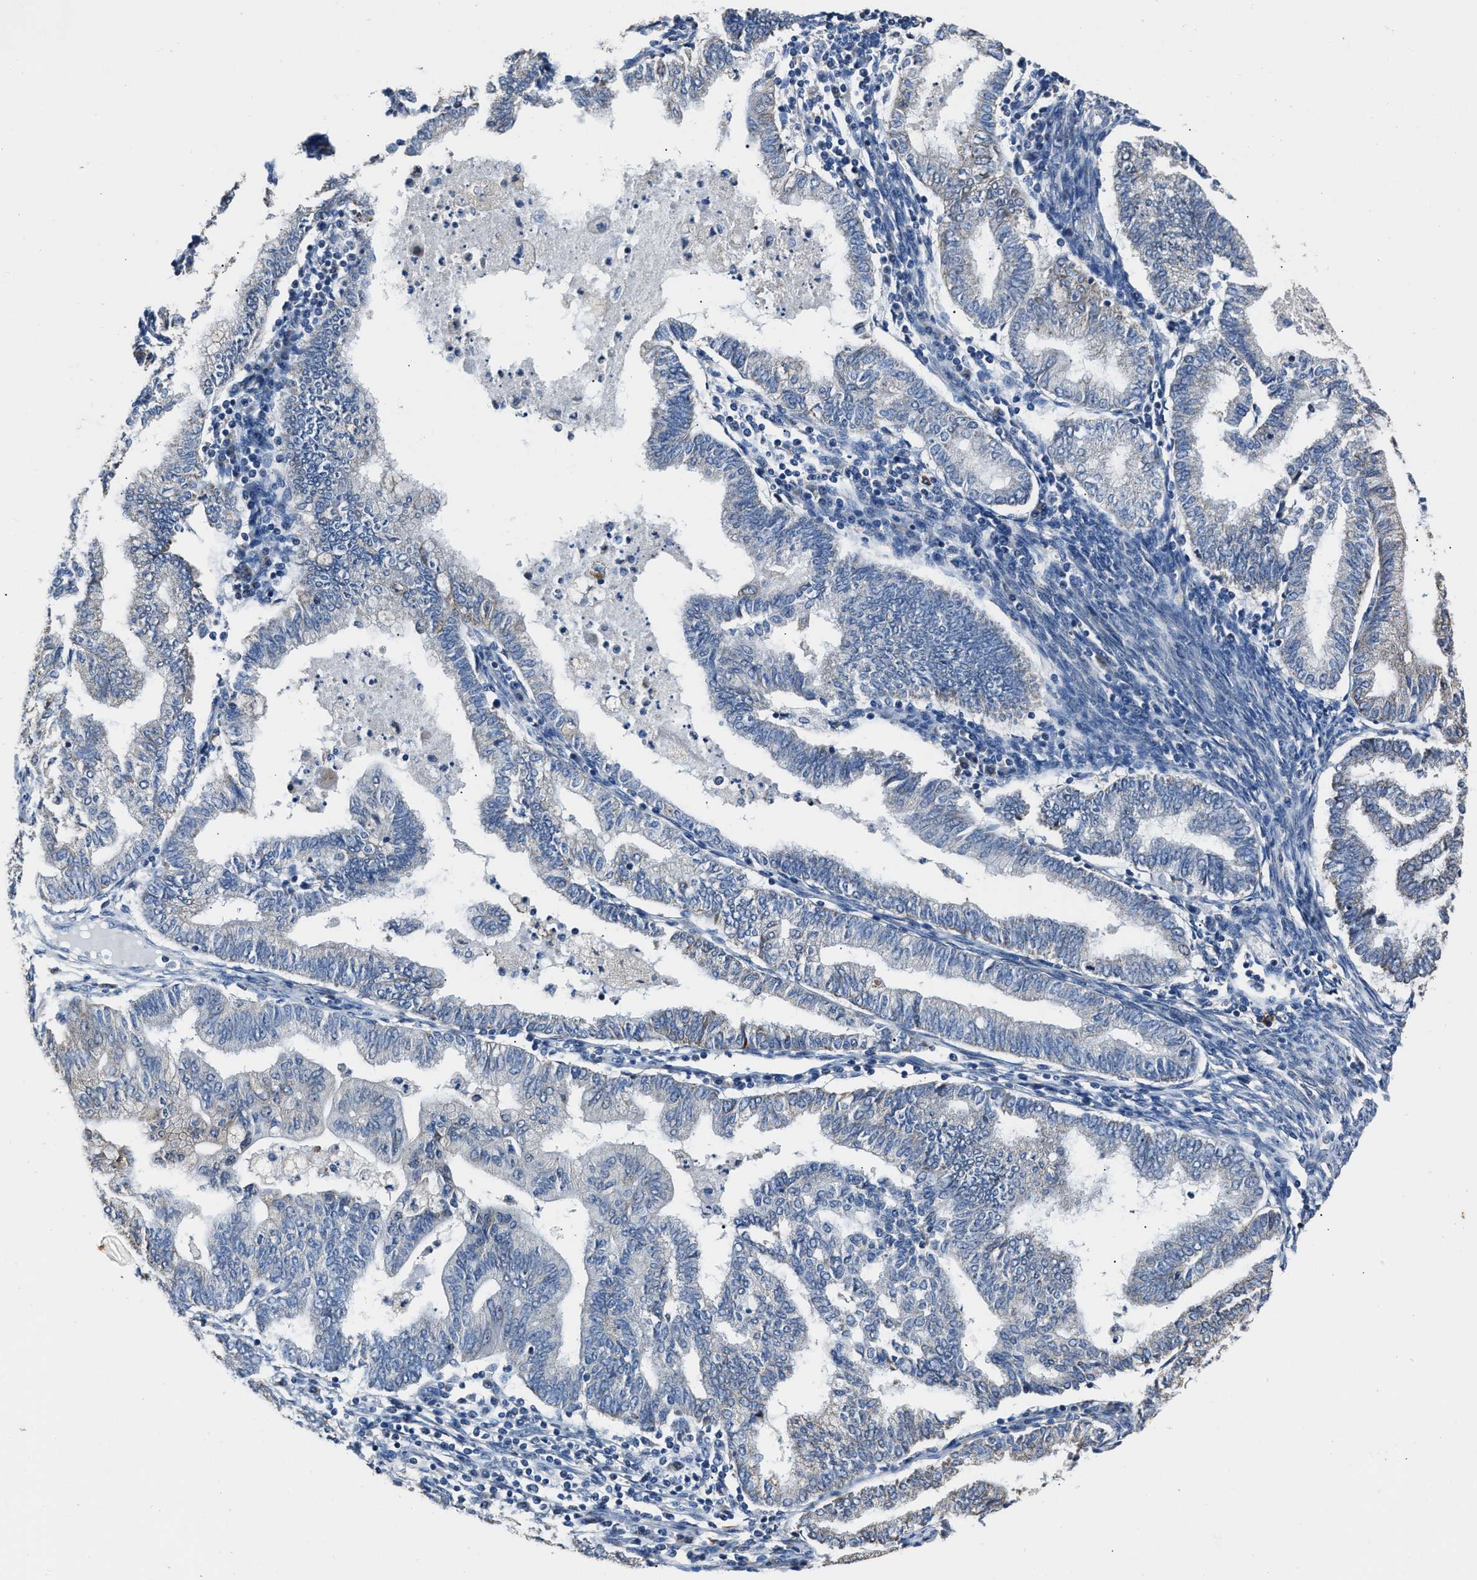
{"staining": {"intensity": "negative", "quantity": "none", "location": "none"}, "tissue": "endometrial cancer", "cell_type": "Tumor cells", "image_type": "cancer", "snomed": [{"axis": "morphology", "description": "Polyp, NOS"}, {"axis": "morphology", "description": "Adenocarcinoma, NOS"}, {"axis": "morphology", "description": "Adenoma, NOS"}, {"axis": "topography", "description": "Endometrium"}], "caption": "Immunohistochemistry (IHC) micrograph of neoplastic tissue: endometrial cancer stained with DAB exhibits no significant protein expression in tumor cells.", "gene": "NSUN5", "patient": {"sex": "female", "age": 79}}